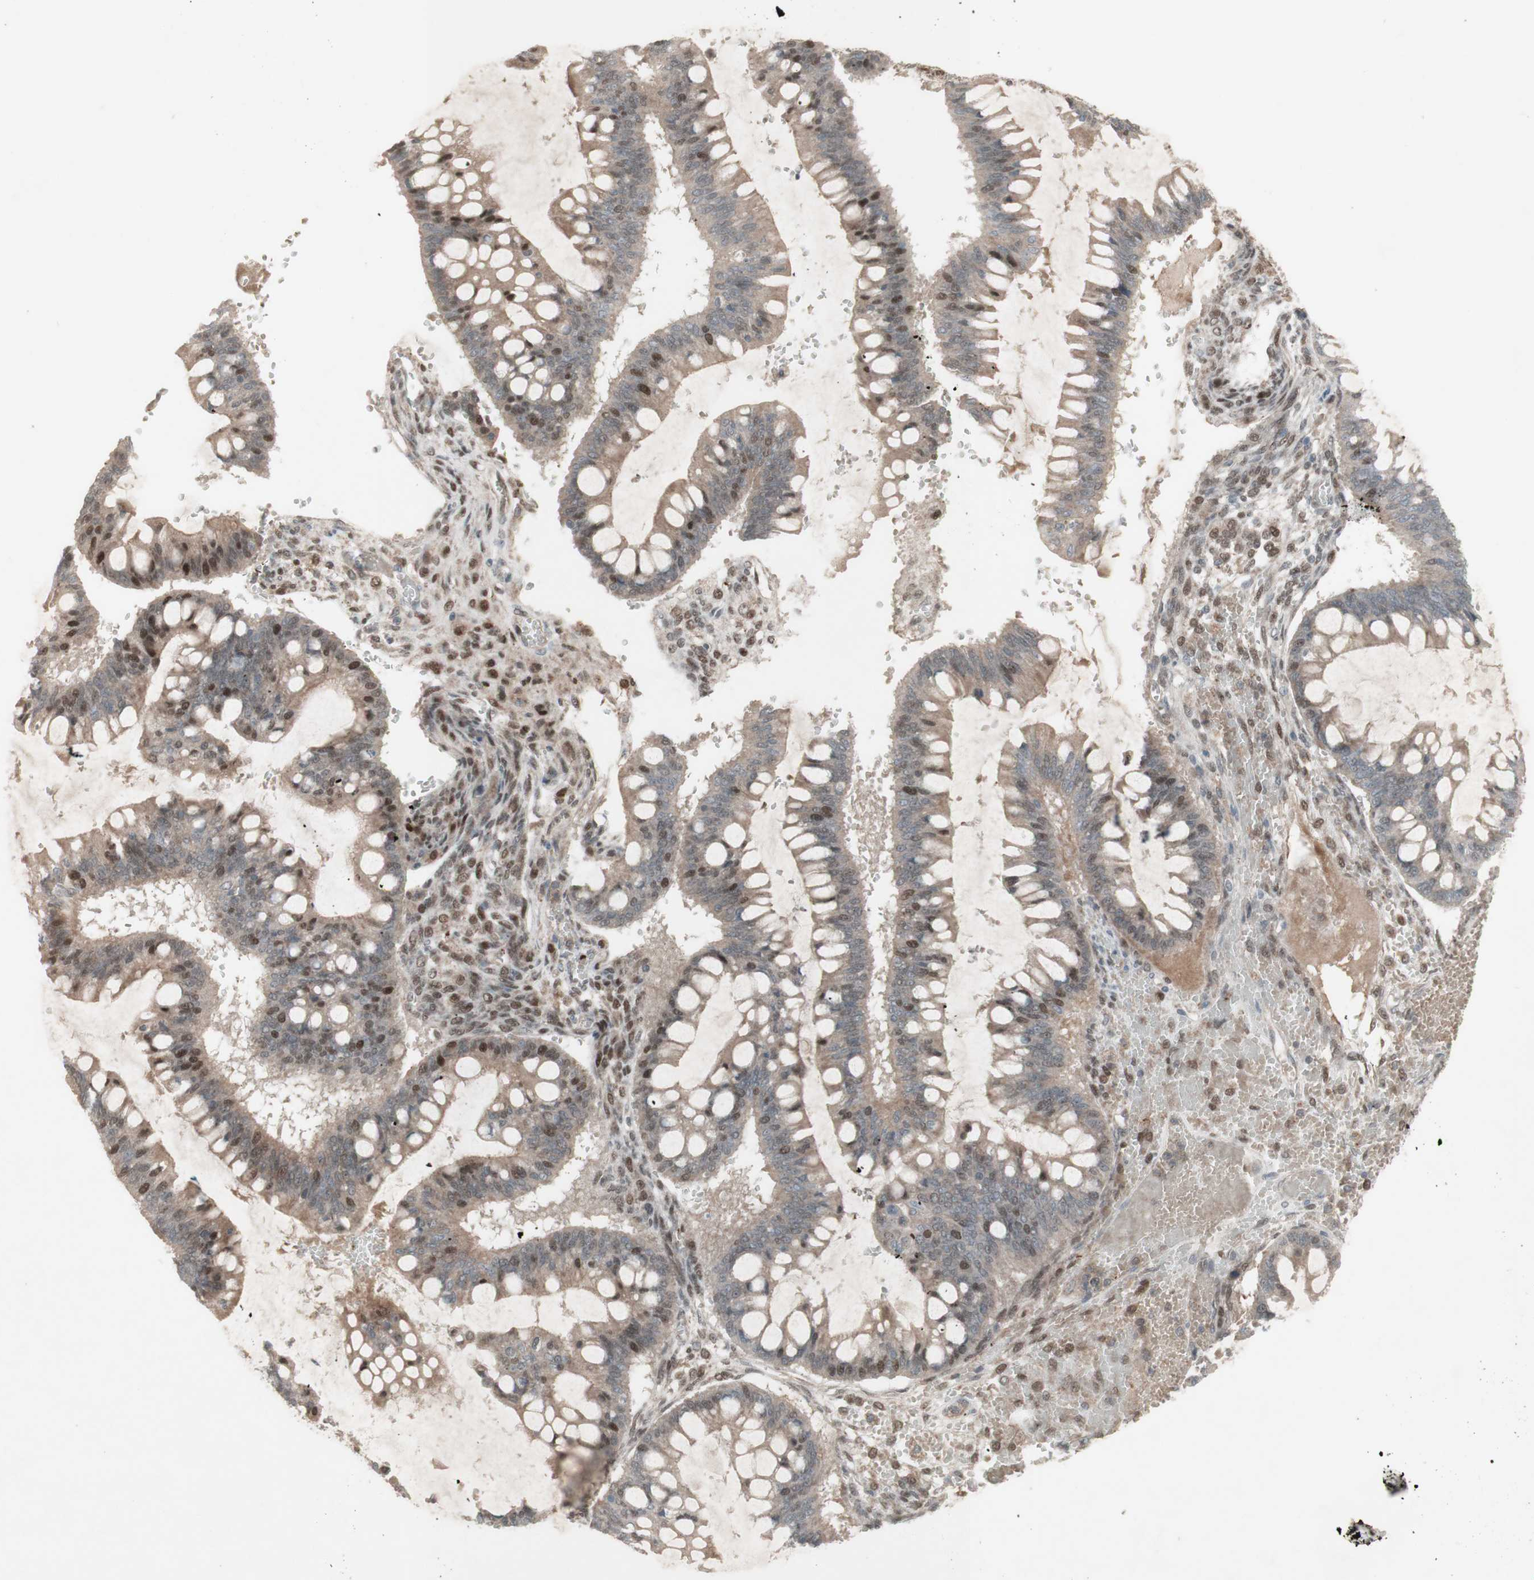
{"staining": {"intensity": "weak", "quantity": "<25%", "location": "cytoplasmic/membranous,nuclear"}, "tissue": "ovarian cancer", "cell_type": "Tumor cells", "image_type": "cancer", "snomed": [{"axis": "morphology", "description": "Cystadenocarcinoma, mucinous, NOS"}, {"axis": "topography", "description": "Ovary"}], "caption": "Tumor cells show no significant protein positivity in ovarian cancer.", "gene": "MSH6", "patient": {"sex": "female", "age": 73}}